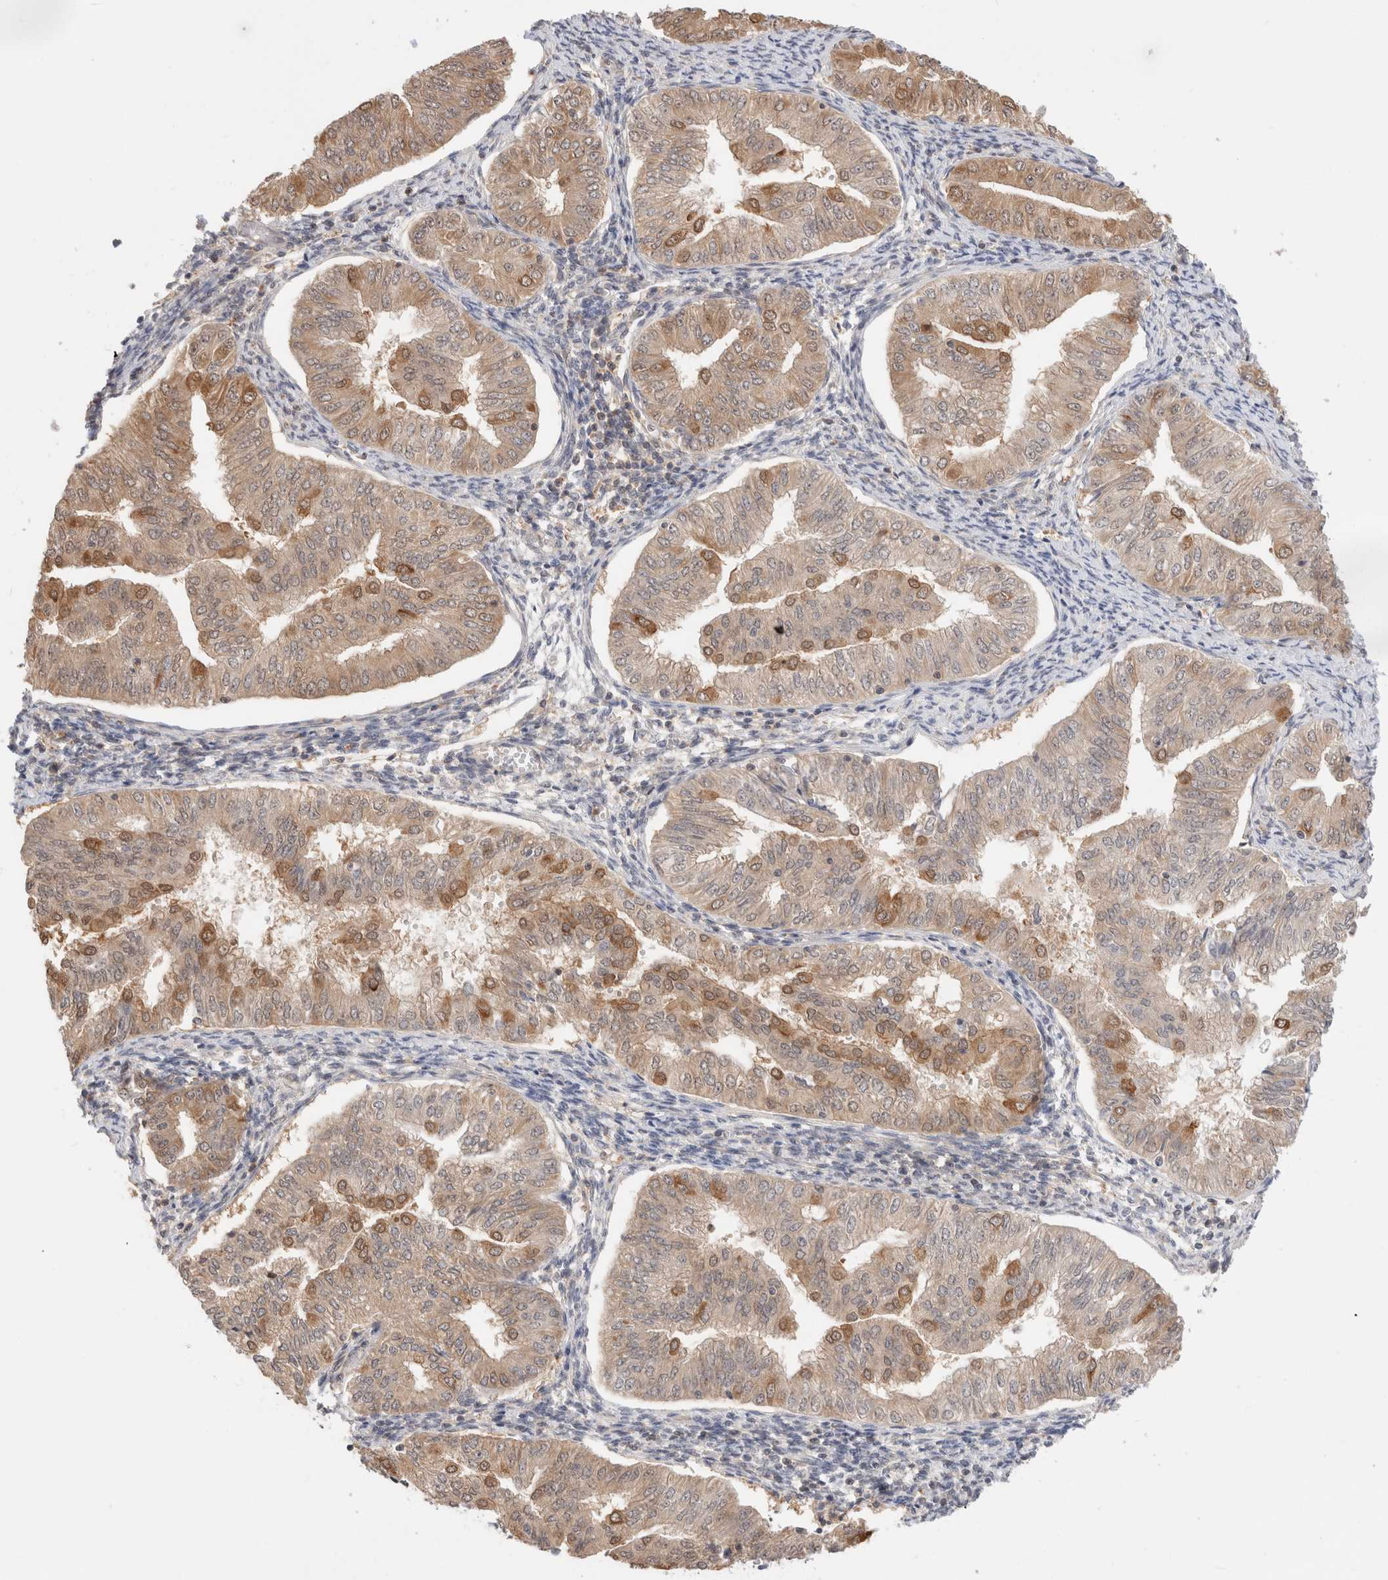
{"staining": {"intensity": "moderate", "quantity": ">75%", "location": "cytoplasmic/membranous"}, "tissue": "endometrial cancer", "cell_type": "Tumor cells", "image_type": "cancer", "snomed": [{"axis": "morphology", "description": "Normal tissue, NOS"}, {"axis": "morphology", "description": "Adenocarcinoma, NOS"}, {"axis": "topography", "description": "Endometrium"}], "caption": "Adenocarcinoma (endometrial) stained with IHC displays moderate cytoplasmic/membranous positivity in about >75% of tumor cells.", "gene": "C17orf97", "patient": {"sex": "female", "age": 53}}